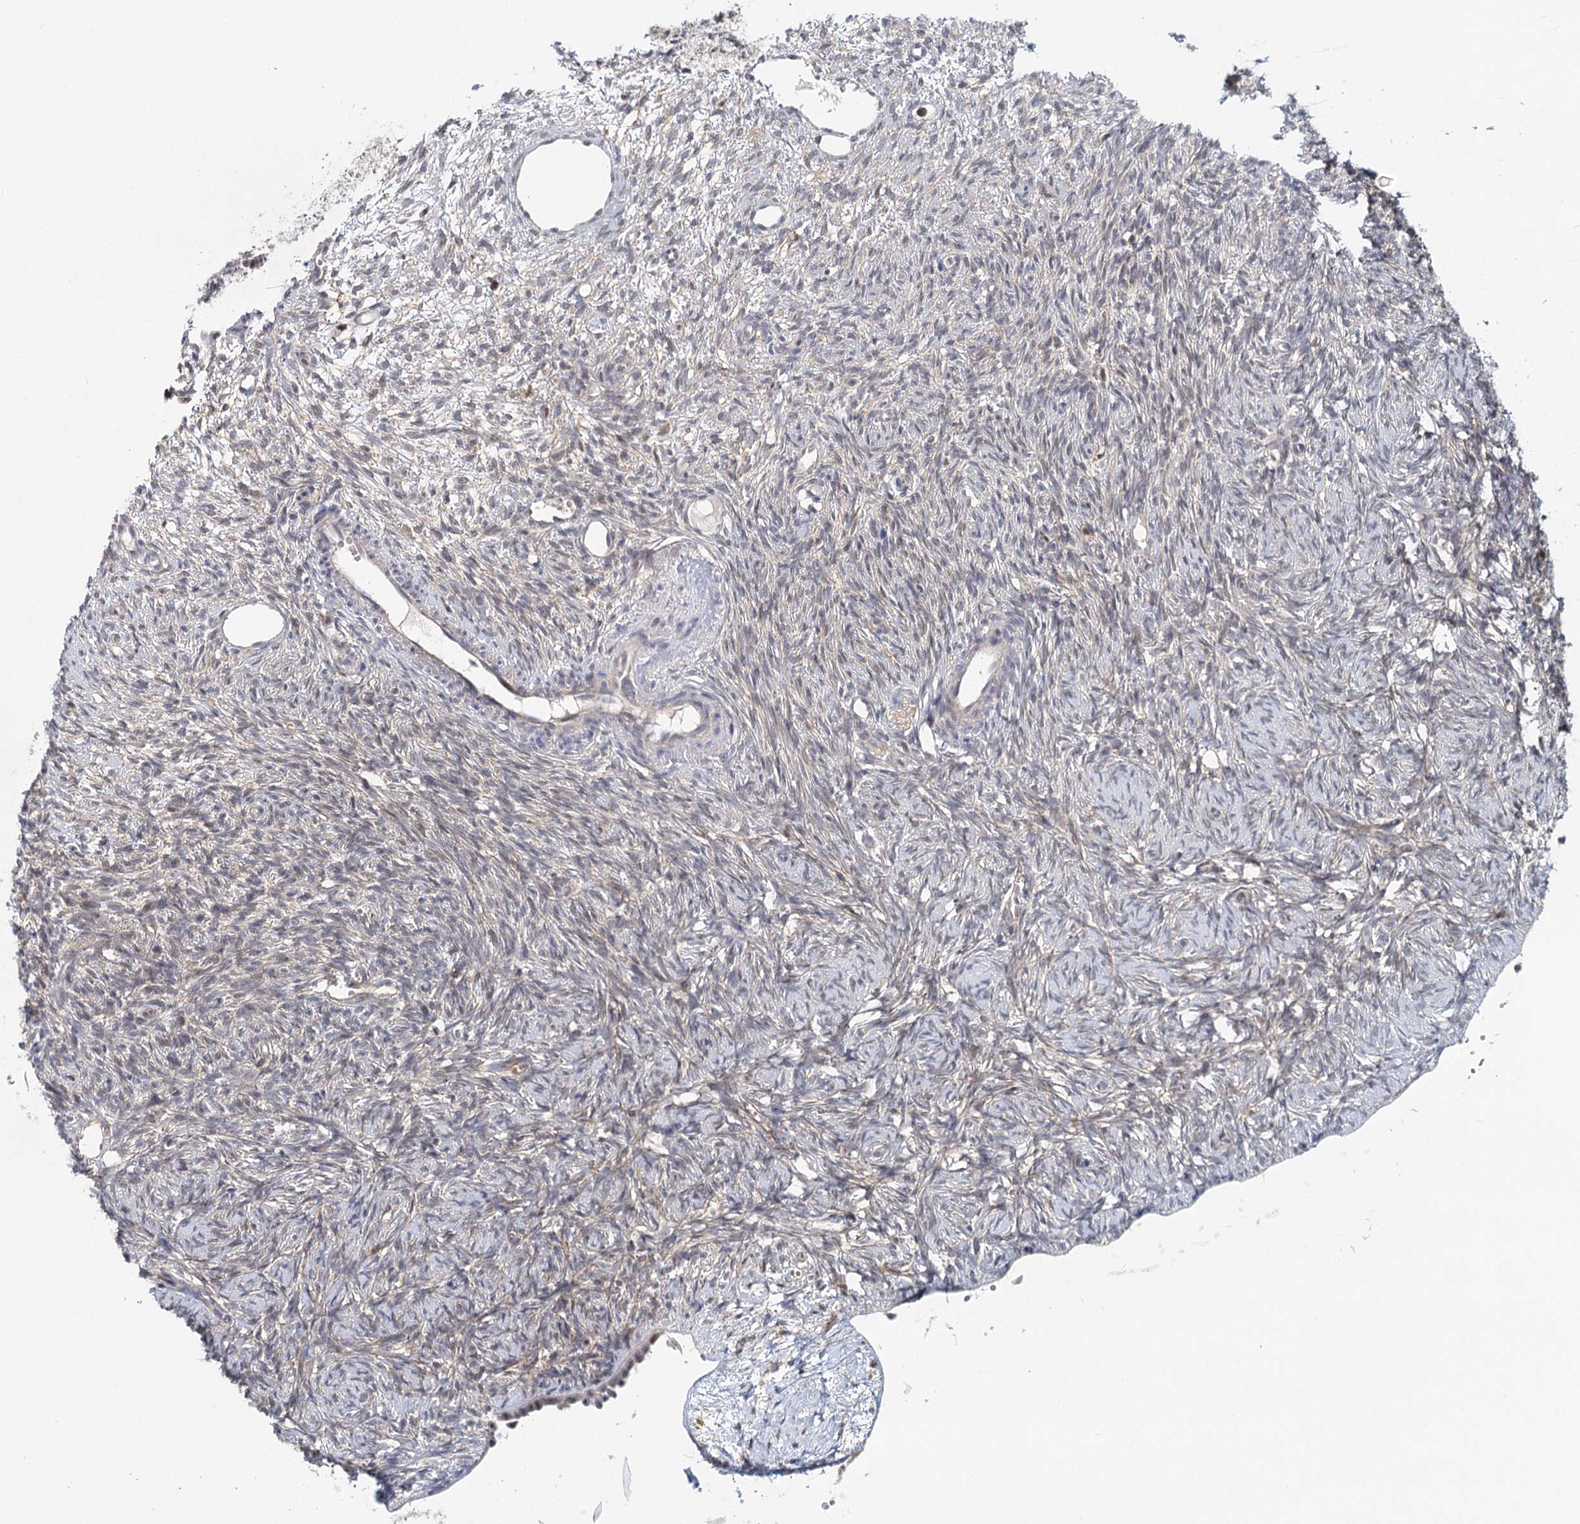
{"staining": {"intensity": "weak", "quantity": "<25%", "location": "cytoplasmic/membranous"}, "tissue": "ovary", "cell_type": "Ovarian stroma cells", "image_type": "normal", "snomed": [{"axis": "morphology", "description": "Normal tissue, NOS"}, {"axis": "topography", "description": "Ovary"}], "caption": "High magnification brightfield microscopy of benign ovary stained with DAB (brown) and counterstained with hematoxylin (blue): ovarian stroma cells show no significant positivity.", "gene": "CDC42SE2", "patient": {"sex": "female", "age": 51}}